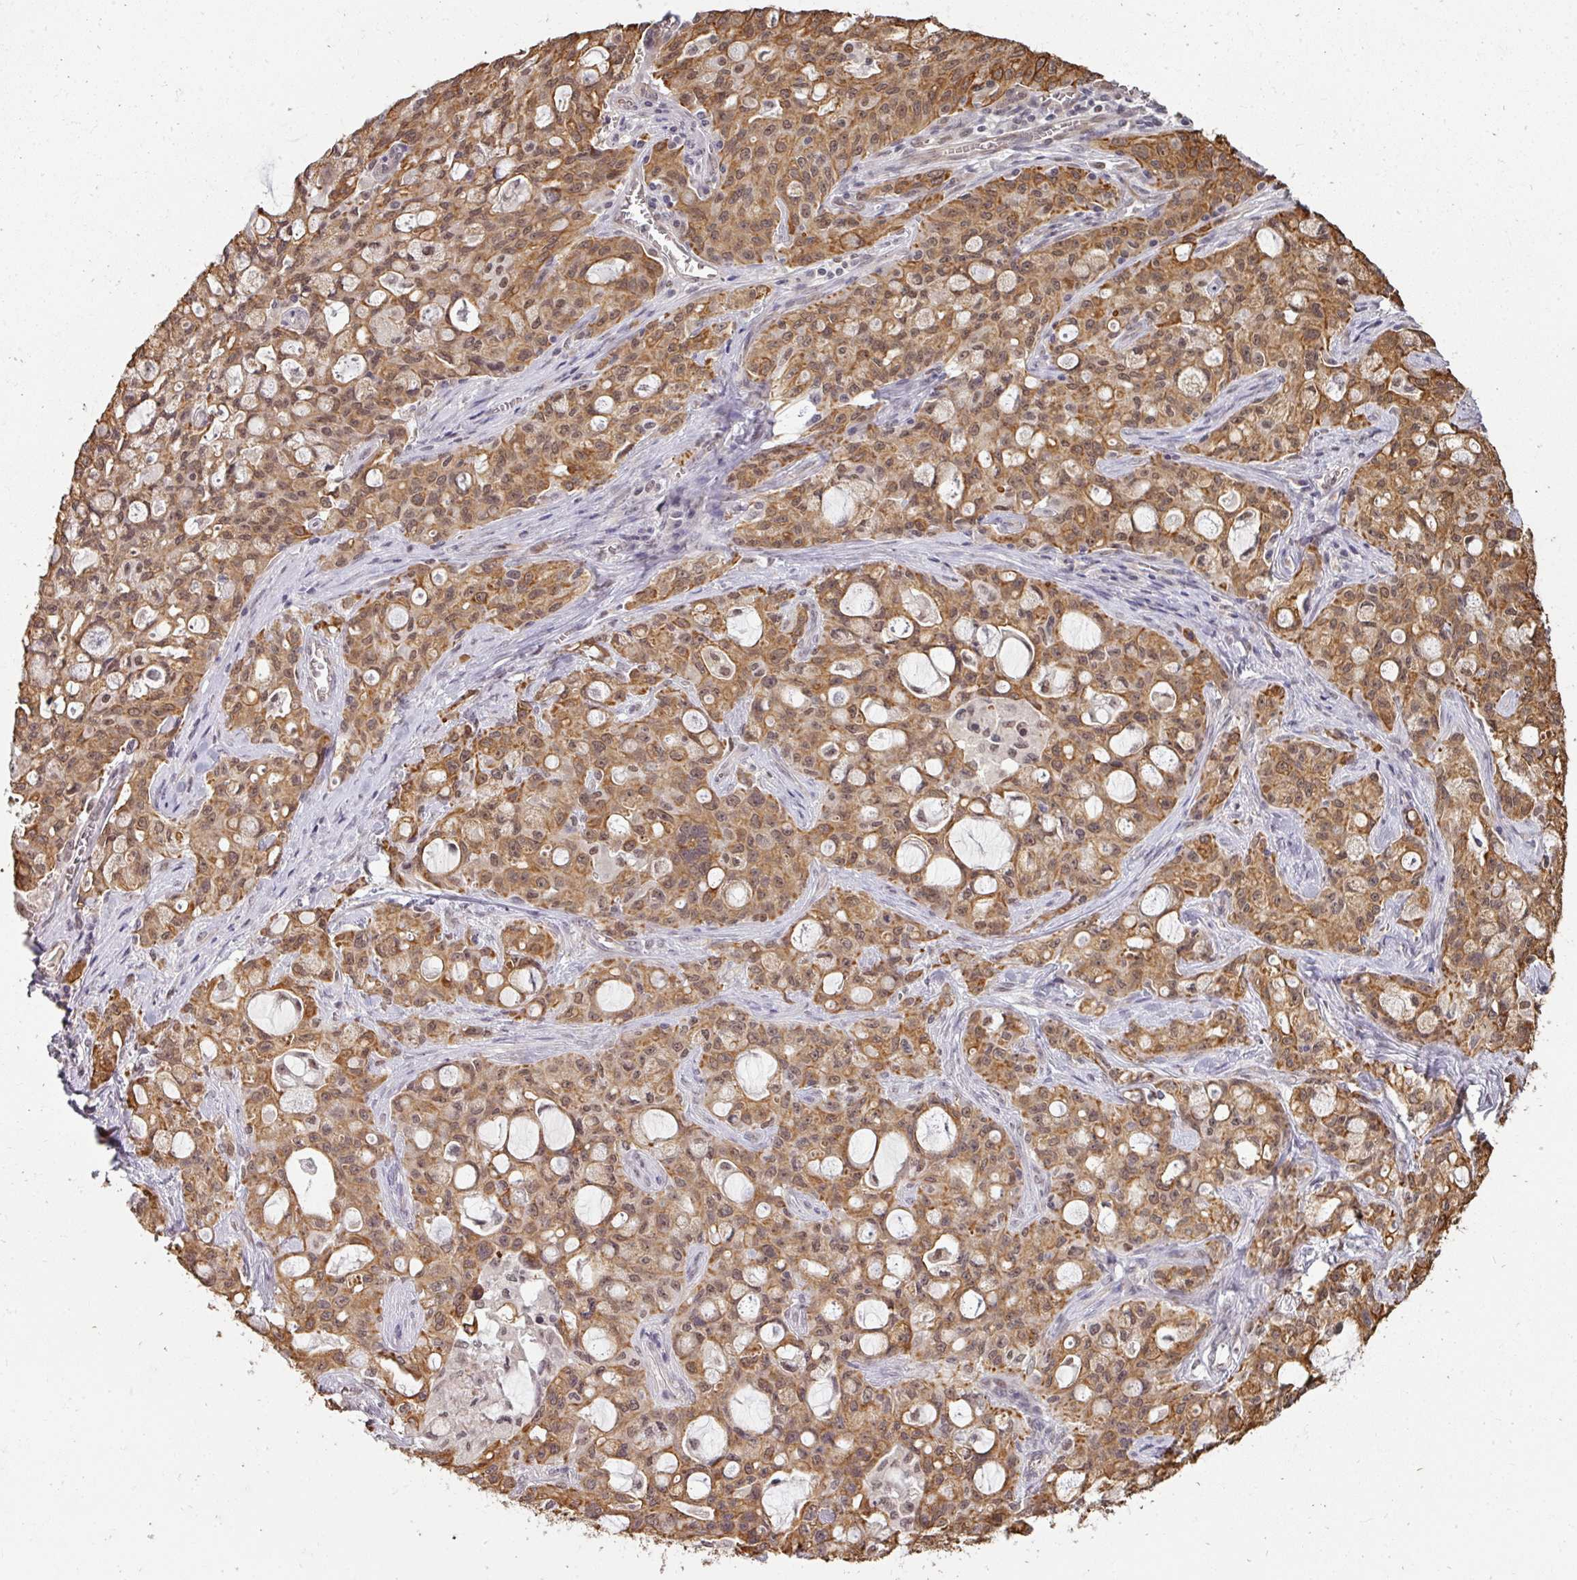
{"staining": {"intensity": "moderate", "quantity": ">75%", "location": "cytoplasmic/membranous,nuclear"}, "tissue": "lung cancer", "cell_type": "Tumor cells", "image_type": "cancer", "snomed": [{"axis": "morphology", "description": "Adenocarcinoma, NOS"}, {"axis": "topography", "description": "Lung"}], "caption": "Protein expression analysis of adenocarcinoma (lung) demonstrates moderate cytoplasmic/membranous and nuclear expression in about >75% of tumor cells.", "gene": "GTF2H3", "patient": {"sex": "female", "age": 44}}